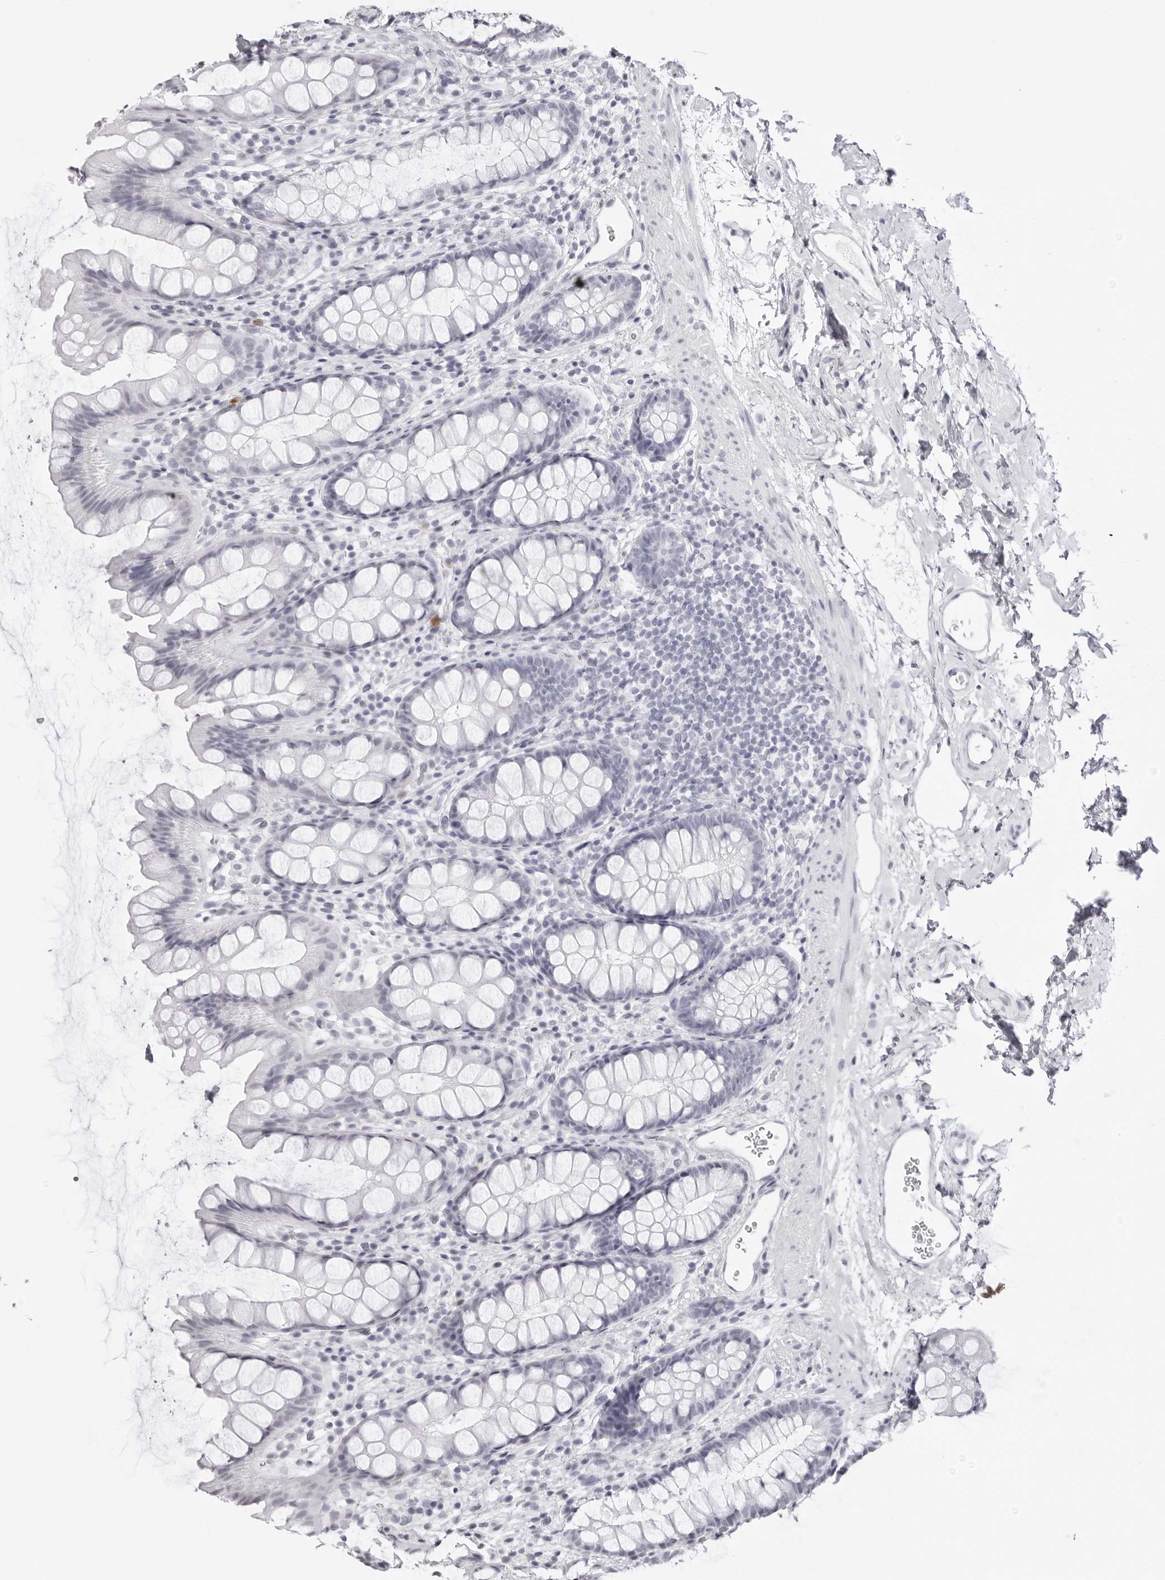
{"staining": {"intensity": "negative", "quantity": "none", "location": "none"}, "tissue": "rectum", "cell_type": "Glandular cells", "image_type": "normal", "snomed": [{"axis": "morphology", "description": "Normal tissue, NOS"}, {"axis": "topography", "description": "Rectum"}], "caption": "Protein analysis of unremarkable rectum shows no significant expression in glandular cells. (Immunohistochemistry (ihc), brightfield microscopy, high magnification).", "gene": "CST5", "patient": {"sex": "female", "age": 65}}